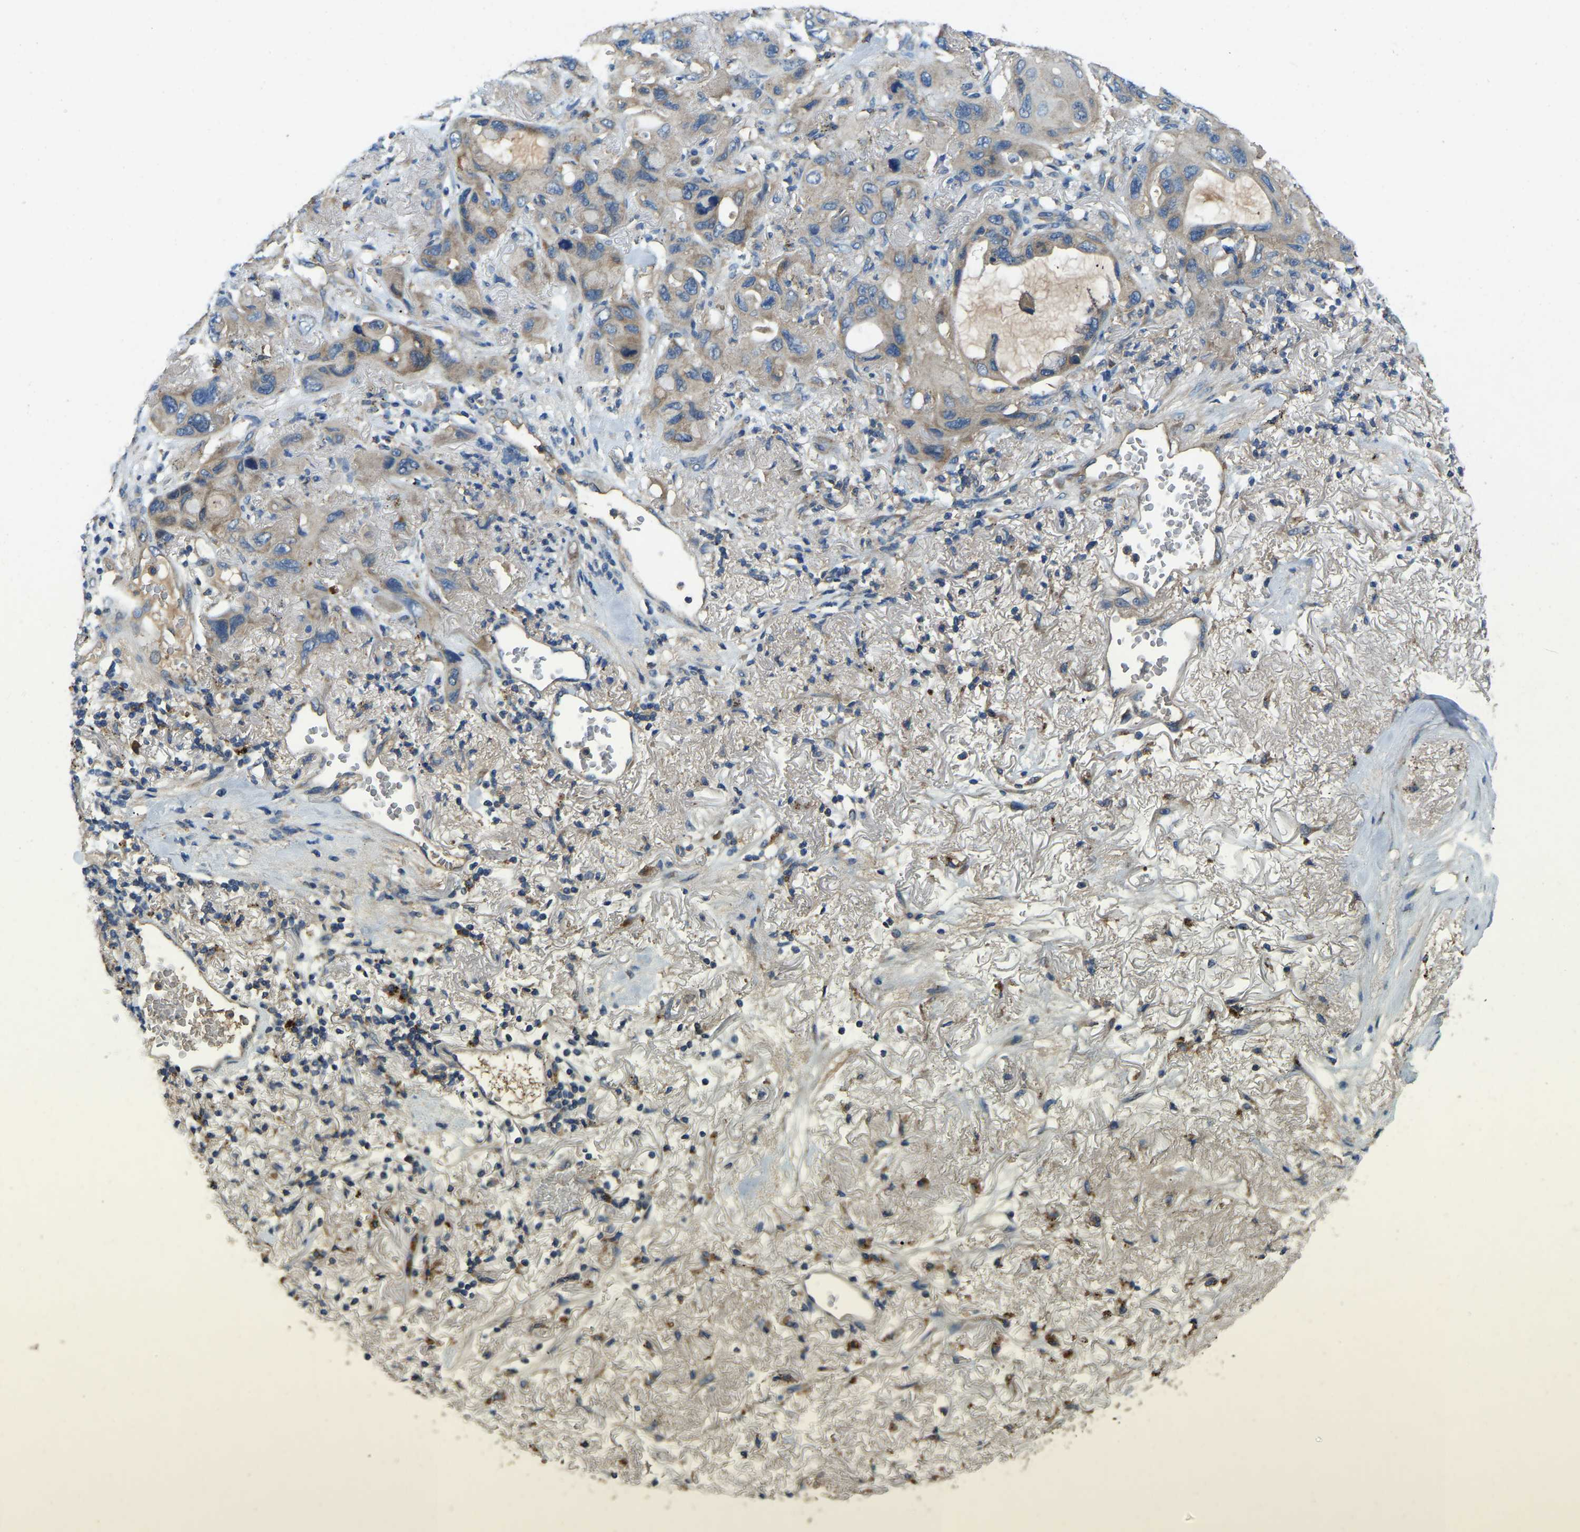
{"staining": {"intensity": "weak", "quantity": "<25%", "location": "cytoplasmic/membranous"}, "tissue": "lung cancer", "cell_type": "Tumor cells", "image_type": "cancer", "snomed": [{"axis": "morphology", "description": "Squamous cell carcinoma, NOS"}, {"axis": "topography", "description": "Lung"}], "caption": "Immunohistochemistry (IHC) micrograph of neoplastic tissue: lung cancer (squamous cell carcinoma) stained with DAB demonstrates no significant protein positivity in tumor cells.", "gene": "ATP8B1", "patient": {"sex": "female", "age": 73}}